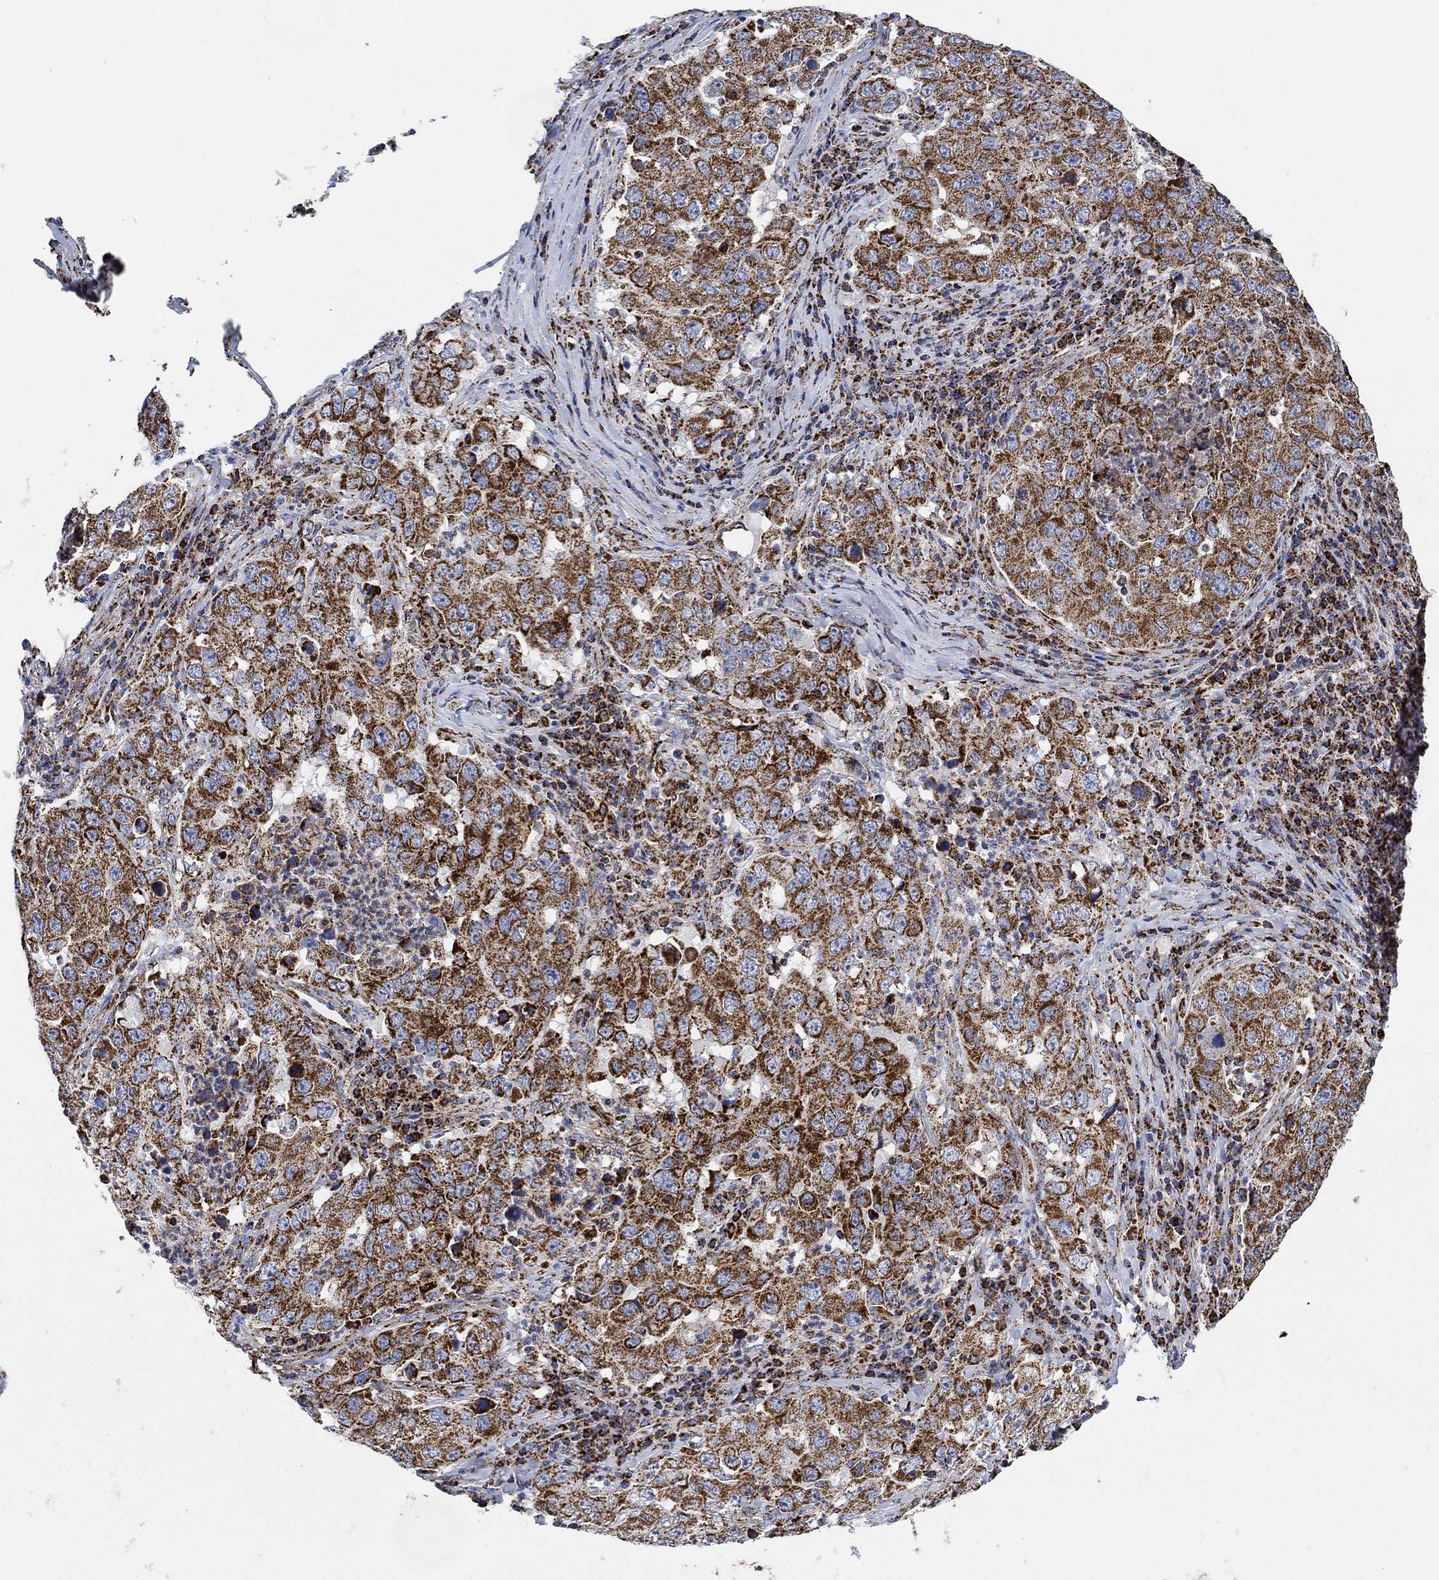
{"staining": {"intensity": "strong", "quantity": ">75%", "location": "cytoplasmic/membranous"}, "tissue": "lung cancer", "cell_type": "Tumor cells", "image_type": "cancer", "snomed": [{"axis": "morphology", "description": "Adenocarcinoma, NOS"}, {"axis": "topography", "description": "Lung"}], "caption": "Adenocarcinoma (lung) stained for a protein (brown) displays strong cytoplasmic/membranous positive expression in approximately >75% of tumor cells.", "gene": "NDUFS3", "patient": {"sex": "male", "age": 73}}